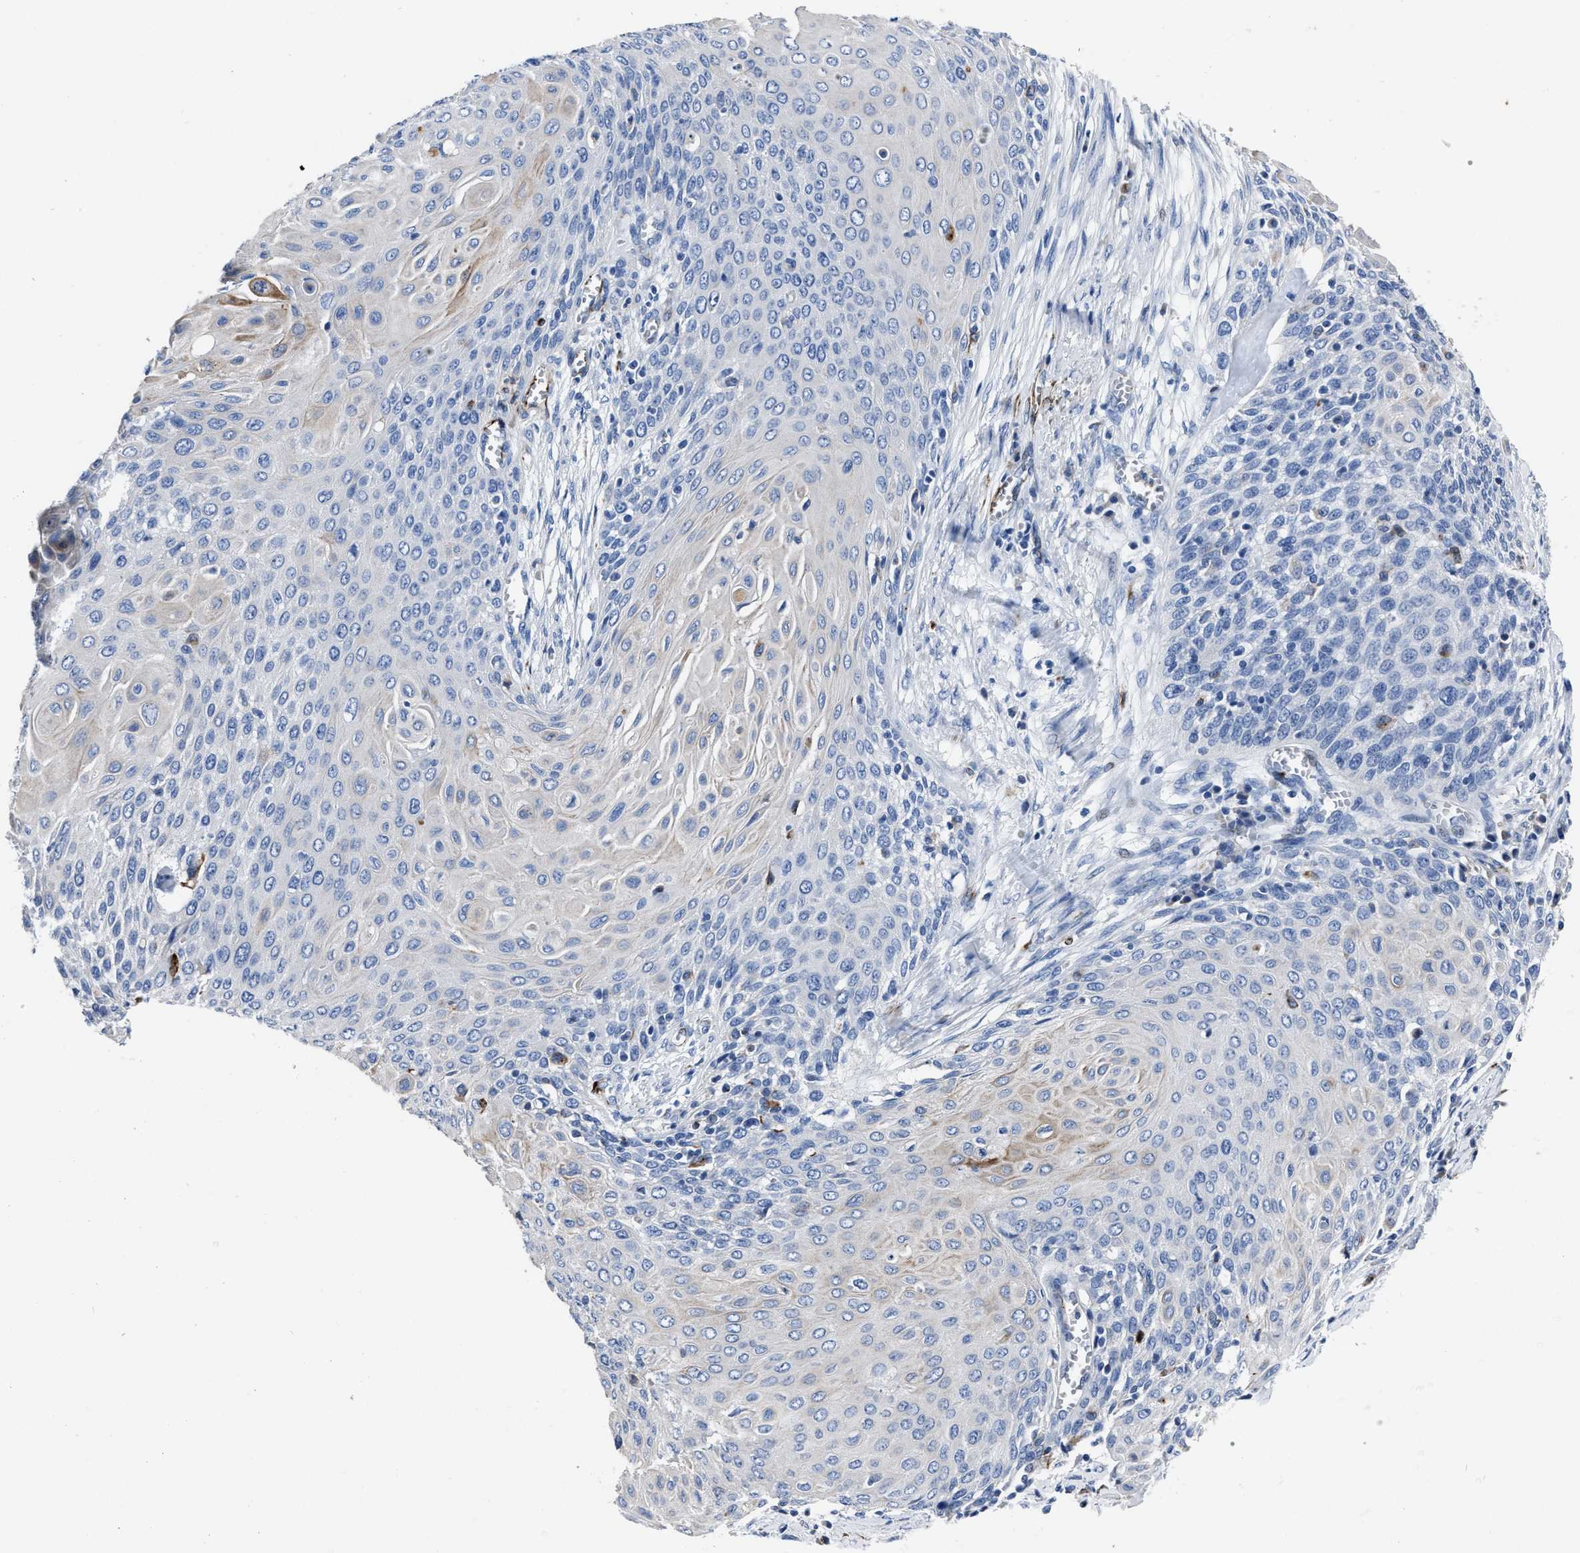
{"staining": {"intensity": "negative", "quantity": "none", "location": "none"}, "tissue": "cervical cancer", "cell_type": "Tumor cells", "image_type": "cancer", "snomed": [{"axis": "morphology", "description": "Squamous cell carcinoma, NOS"}, {"axis": "topography", "description": "Cervix"}], "caption": "Human cervical squamous cell carcinoma stained for a protein using IHC reveals no positivity in tumor cells.", "gene": "OR10G3", "patient": {"sex": "female", "age": 39}}